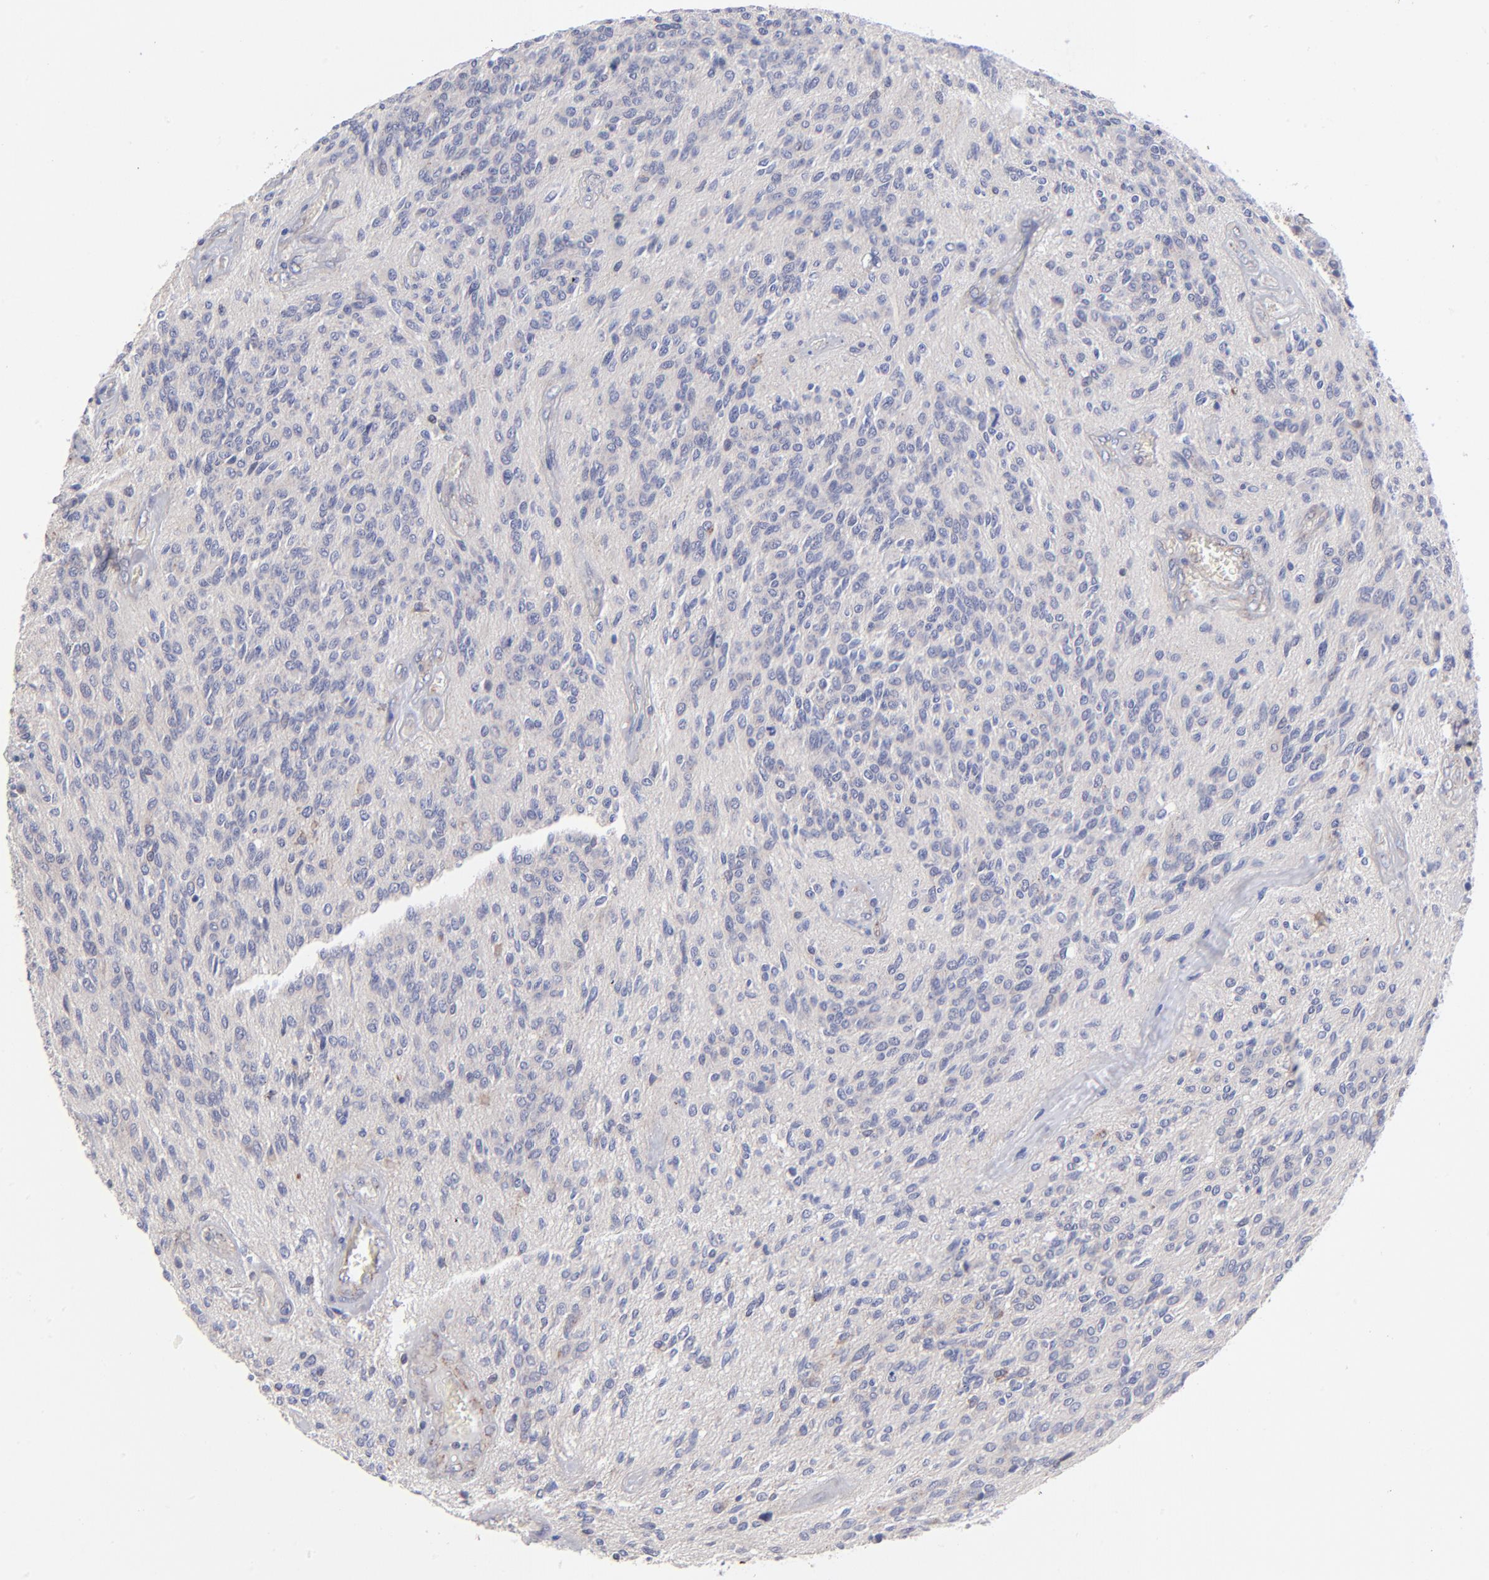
{"staining": {"intensity": "negative", "quantity": "none", "location": "none"}, "tissue": "glioma", "cell_type": "Tumor cells", "image_type": "cancer", "snomed": [{"axis": "morphology", "description": "Glioma, malignant, Low grade"}, {"axis": "topography", "description": "Brain"}], "caption": "IHC of human low-grade glioma (malignant) demonstrates no positivity in tumor cells.", "gene": "FBXL12", "patient": {"sex": "female", "age": 15}}